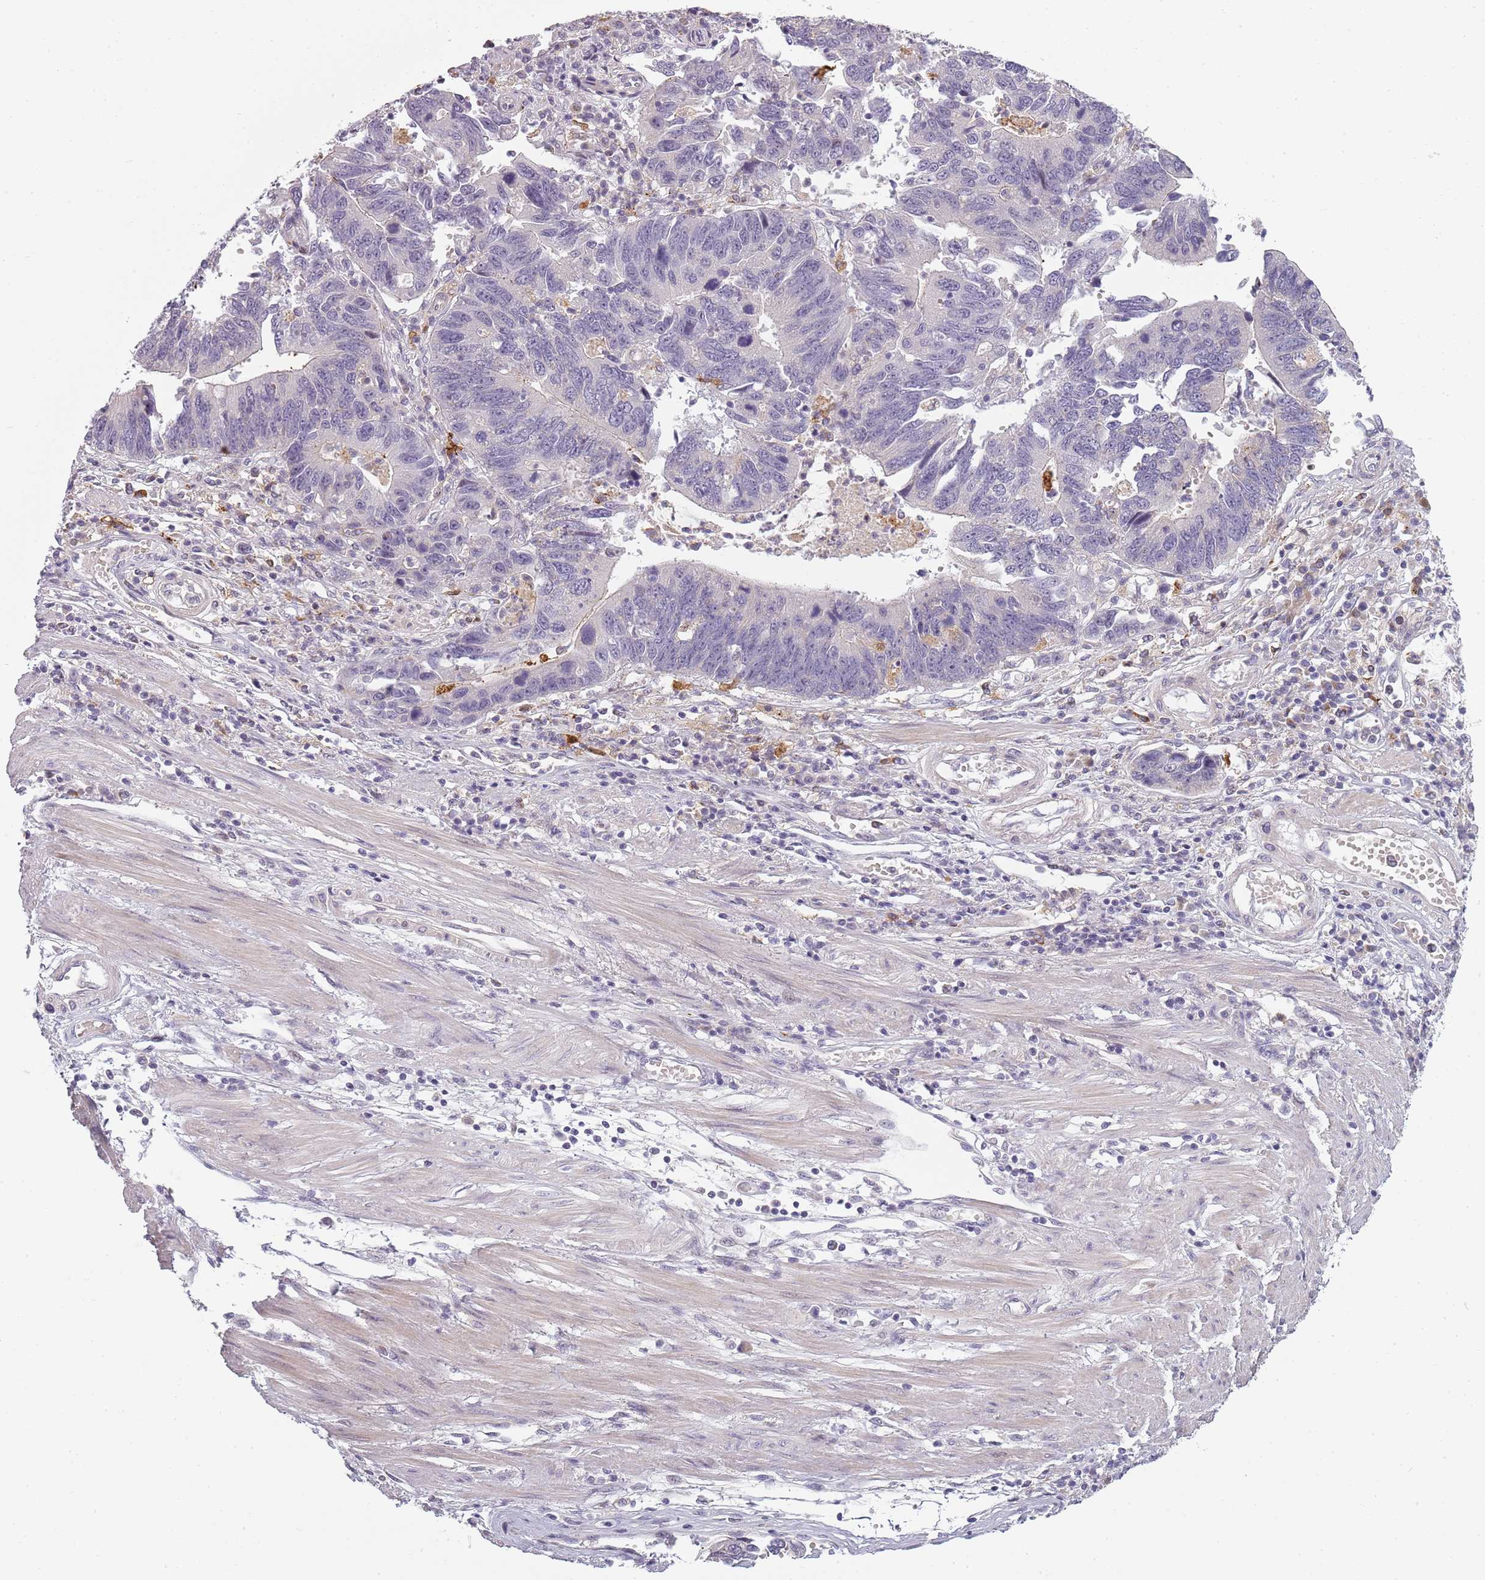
{"staining": {"intensity": "negative", "quantity": "none", "location": "none"}, "tissue": "stomach cancer", "cell_type": "Tumor cells", "image_type": "cancer", "snomed": [{"axis": "morphology", "description": "Adenocarcinoma, NOS"}, {"axis": "topography", "description": "Stomach"}], "caption": "Adenocarcinoma (stomach) was stained to show a protein in brown. There is no significant staining in tumor cells. Brightfield microscopy of IHC stained with DAB (3,3'-diaminobenzidine) (brown) and hematoxylin (blue), captured at high magnification.", "gene": "CC2D2B", "patient": {"sex": "male", "age": 59}}